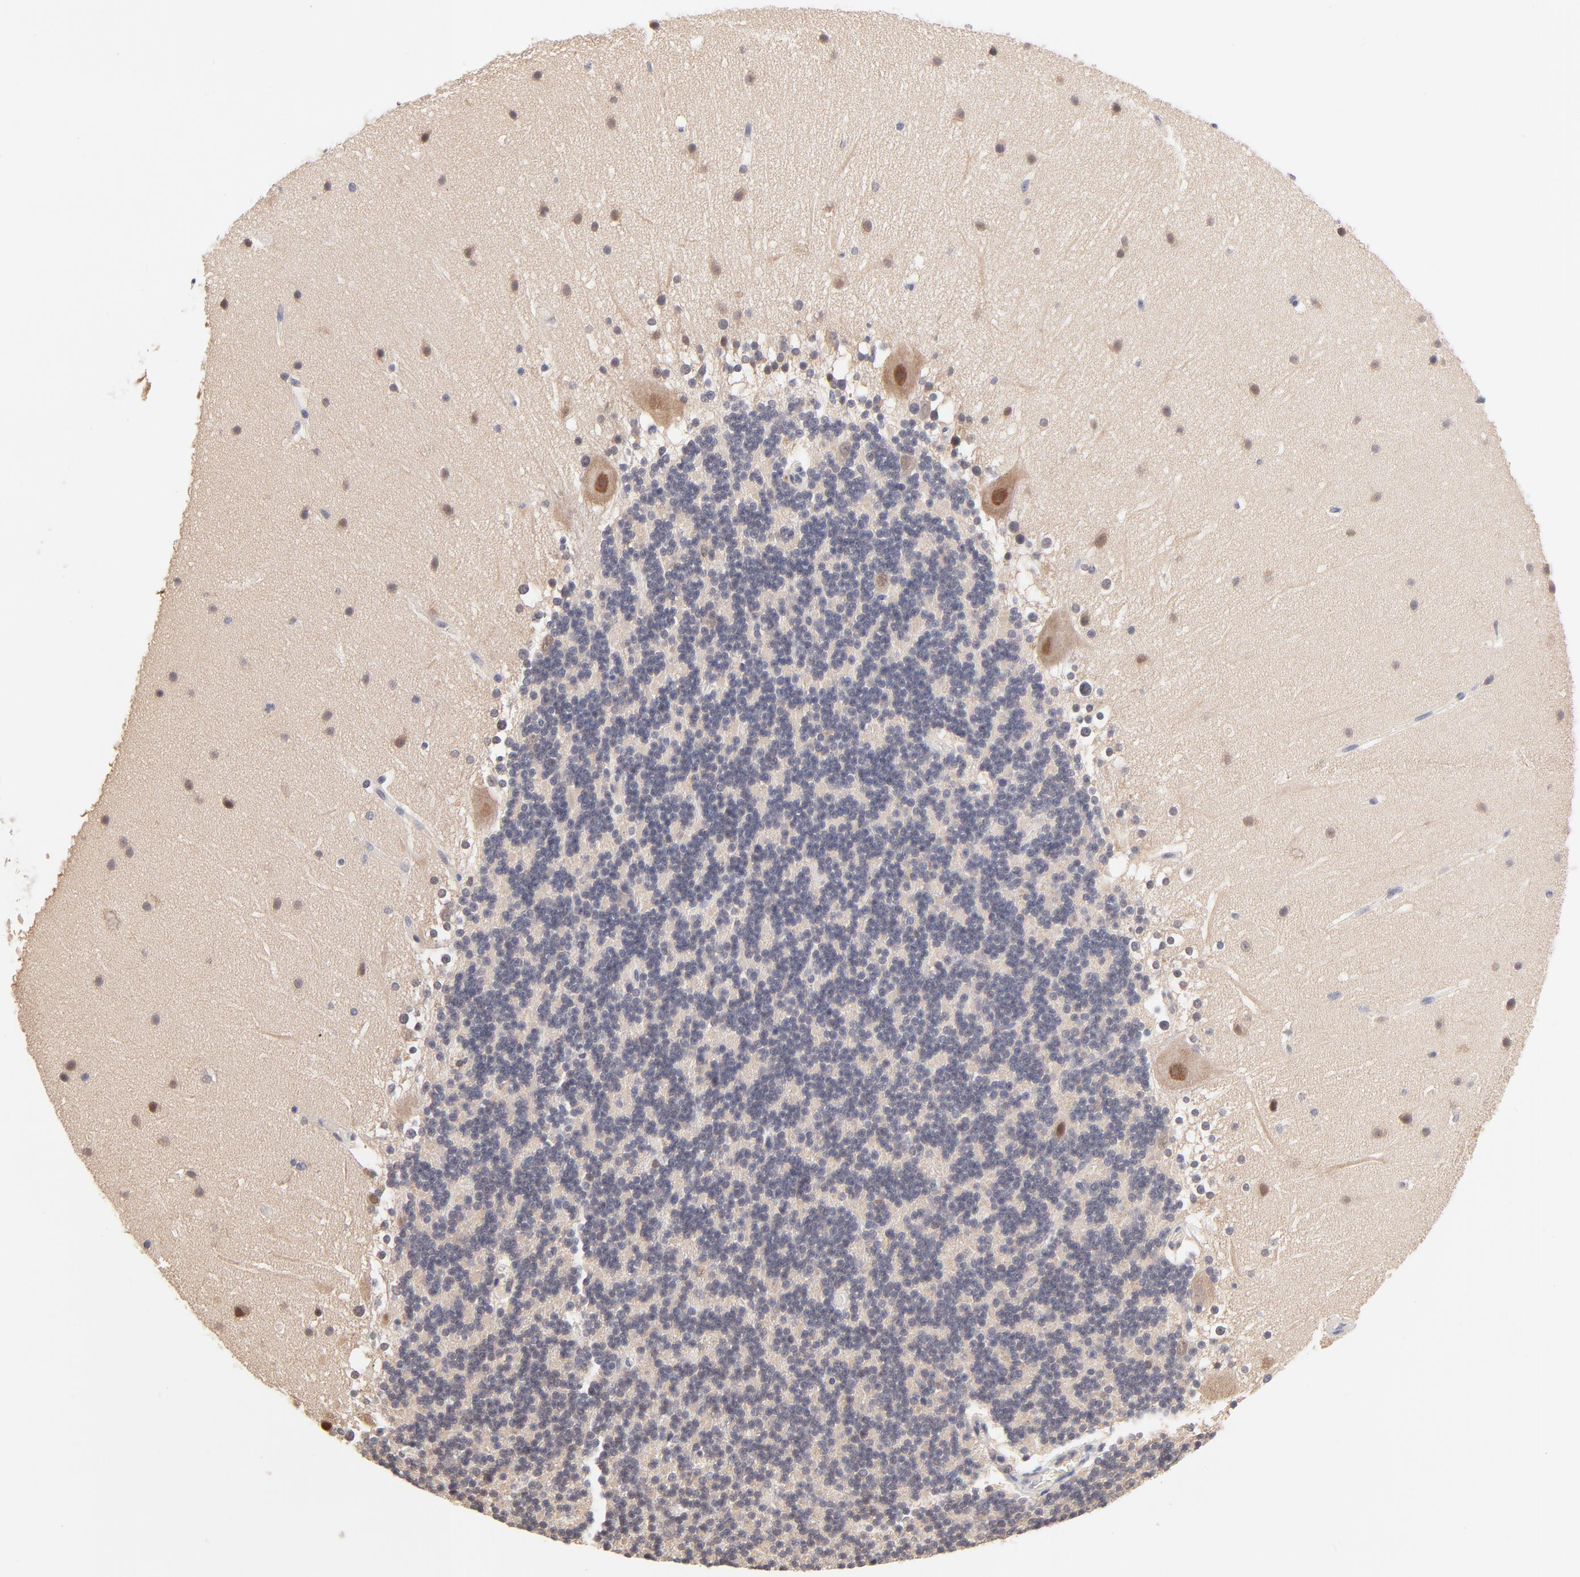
{"staining": {"intensity": "negative", "quantity": "none", "location": "none"}, "tissue": "cerebellum", "cell_type": "Cells in granular layer", "image_type": "normal", "snomed": [{"axis": "morphology", "description": "Normal tissue, NOS"}, {"axis": "topography", "description": "Cerebellum"}], "caption": "Cerebellum was stained to show a protein in brown. There is no significant positivity in cells in granular layer. The staining was performed using DAB to visualize the protein expression in brown, while the nuclei were stained in blue with hematoxylin (Magnification: 20x).", "gene": "TXNL1", "patient": {"sex": "female", "age": 19}}